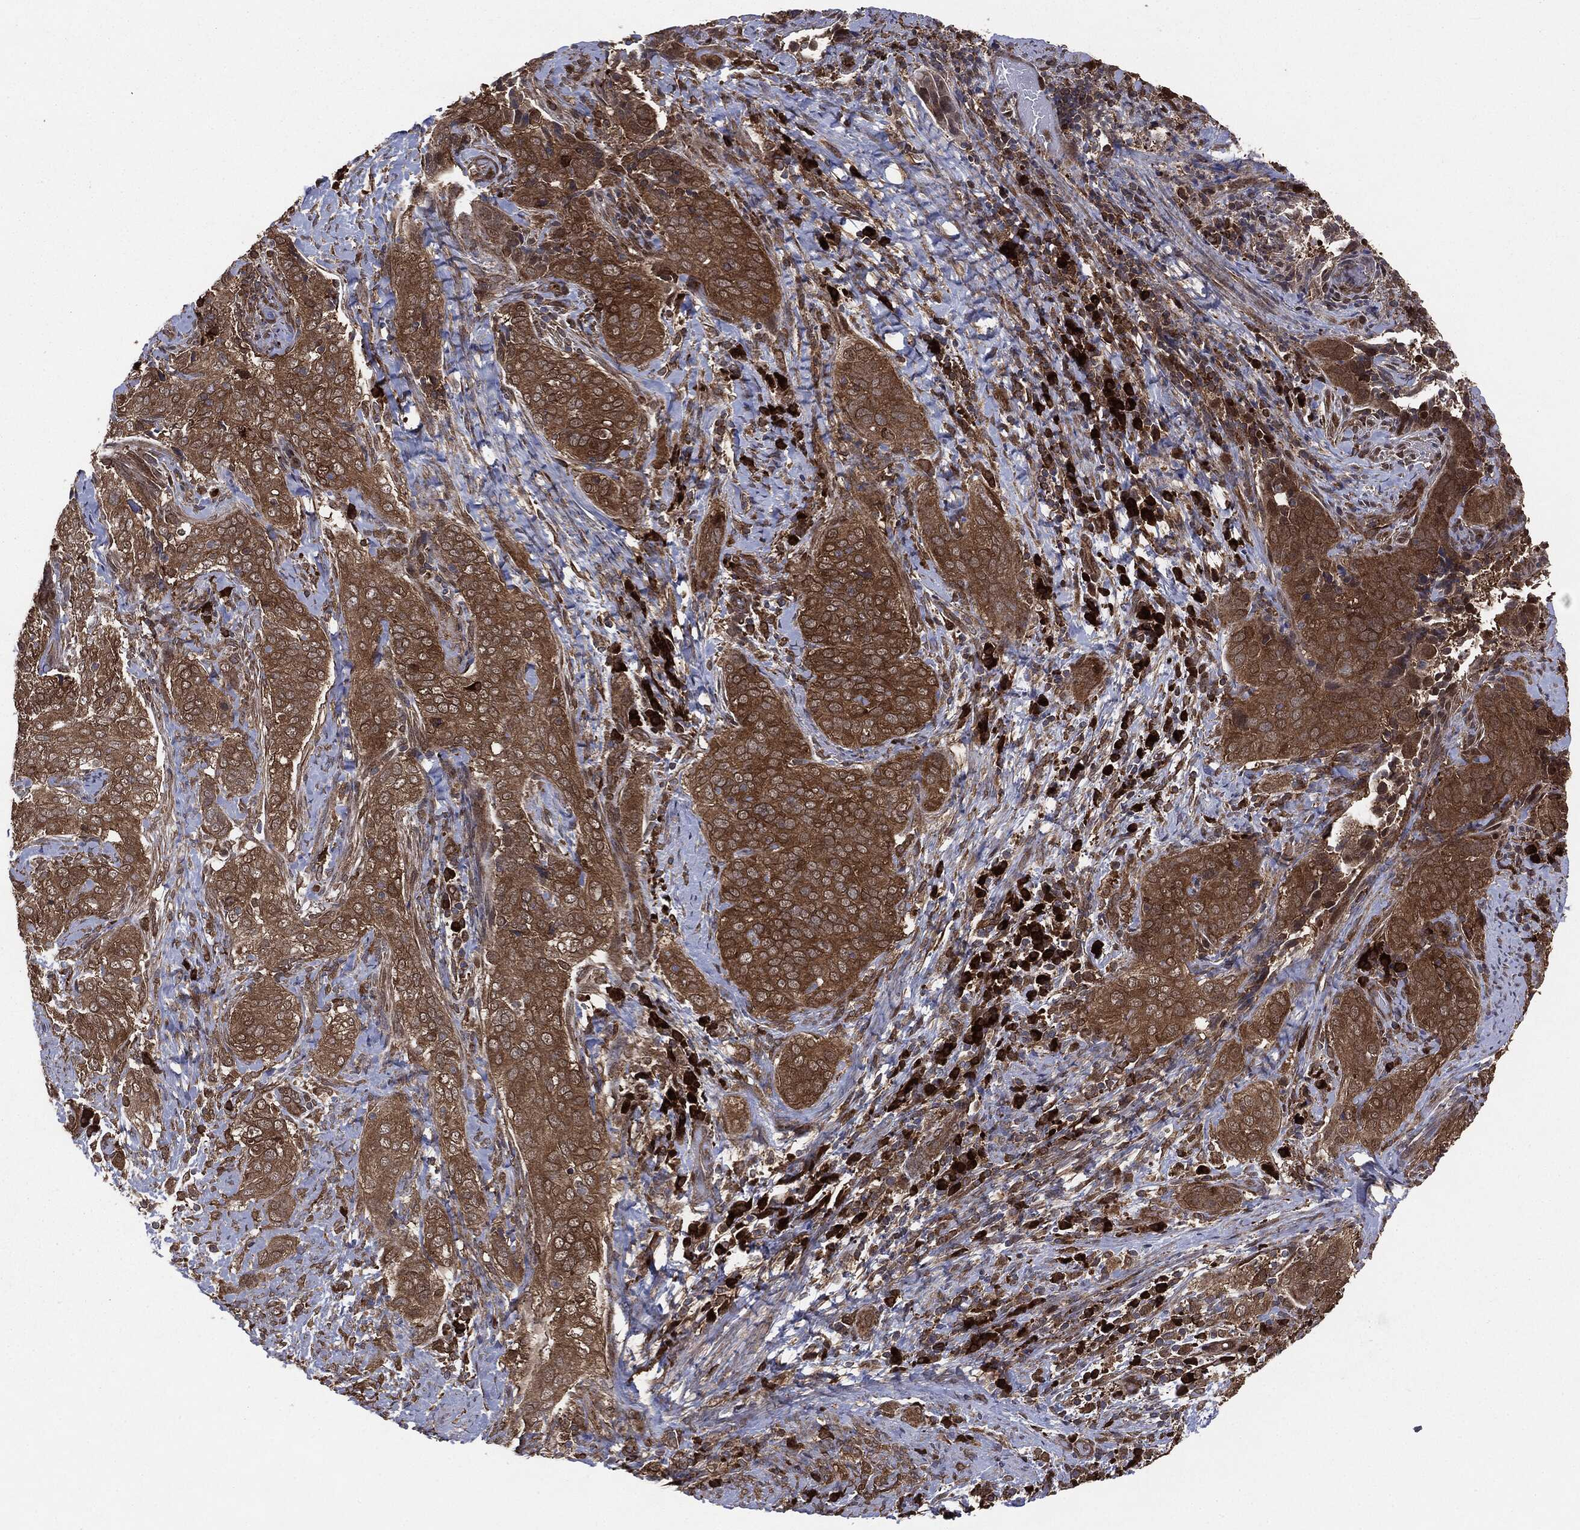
{"staining": {"intensity": "strong", "quantity": ">75%", "location": "cytoplasmic/membranous"}, "tissue": "cervical cancer", "cell_type": "Tumor cells", "image_type": "cancer", "snomed": [{"axis": "morphology", "description": "Squamous cell carcinoma, NOS"}, {"axis": "topography", "description": "Cervix"}], "caption": "A high amount of strong cytoplasmic/membranous positivity is present in about >75% of tumor cells in cervical squamous cell carcinoma tissue. Immunohistochemistry (ihc) stains the protein in brown and the nuclei are stained blue.", "gene": "NME1", "patient": {"sex": "female", "age": 38}}